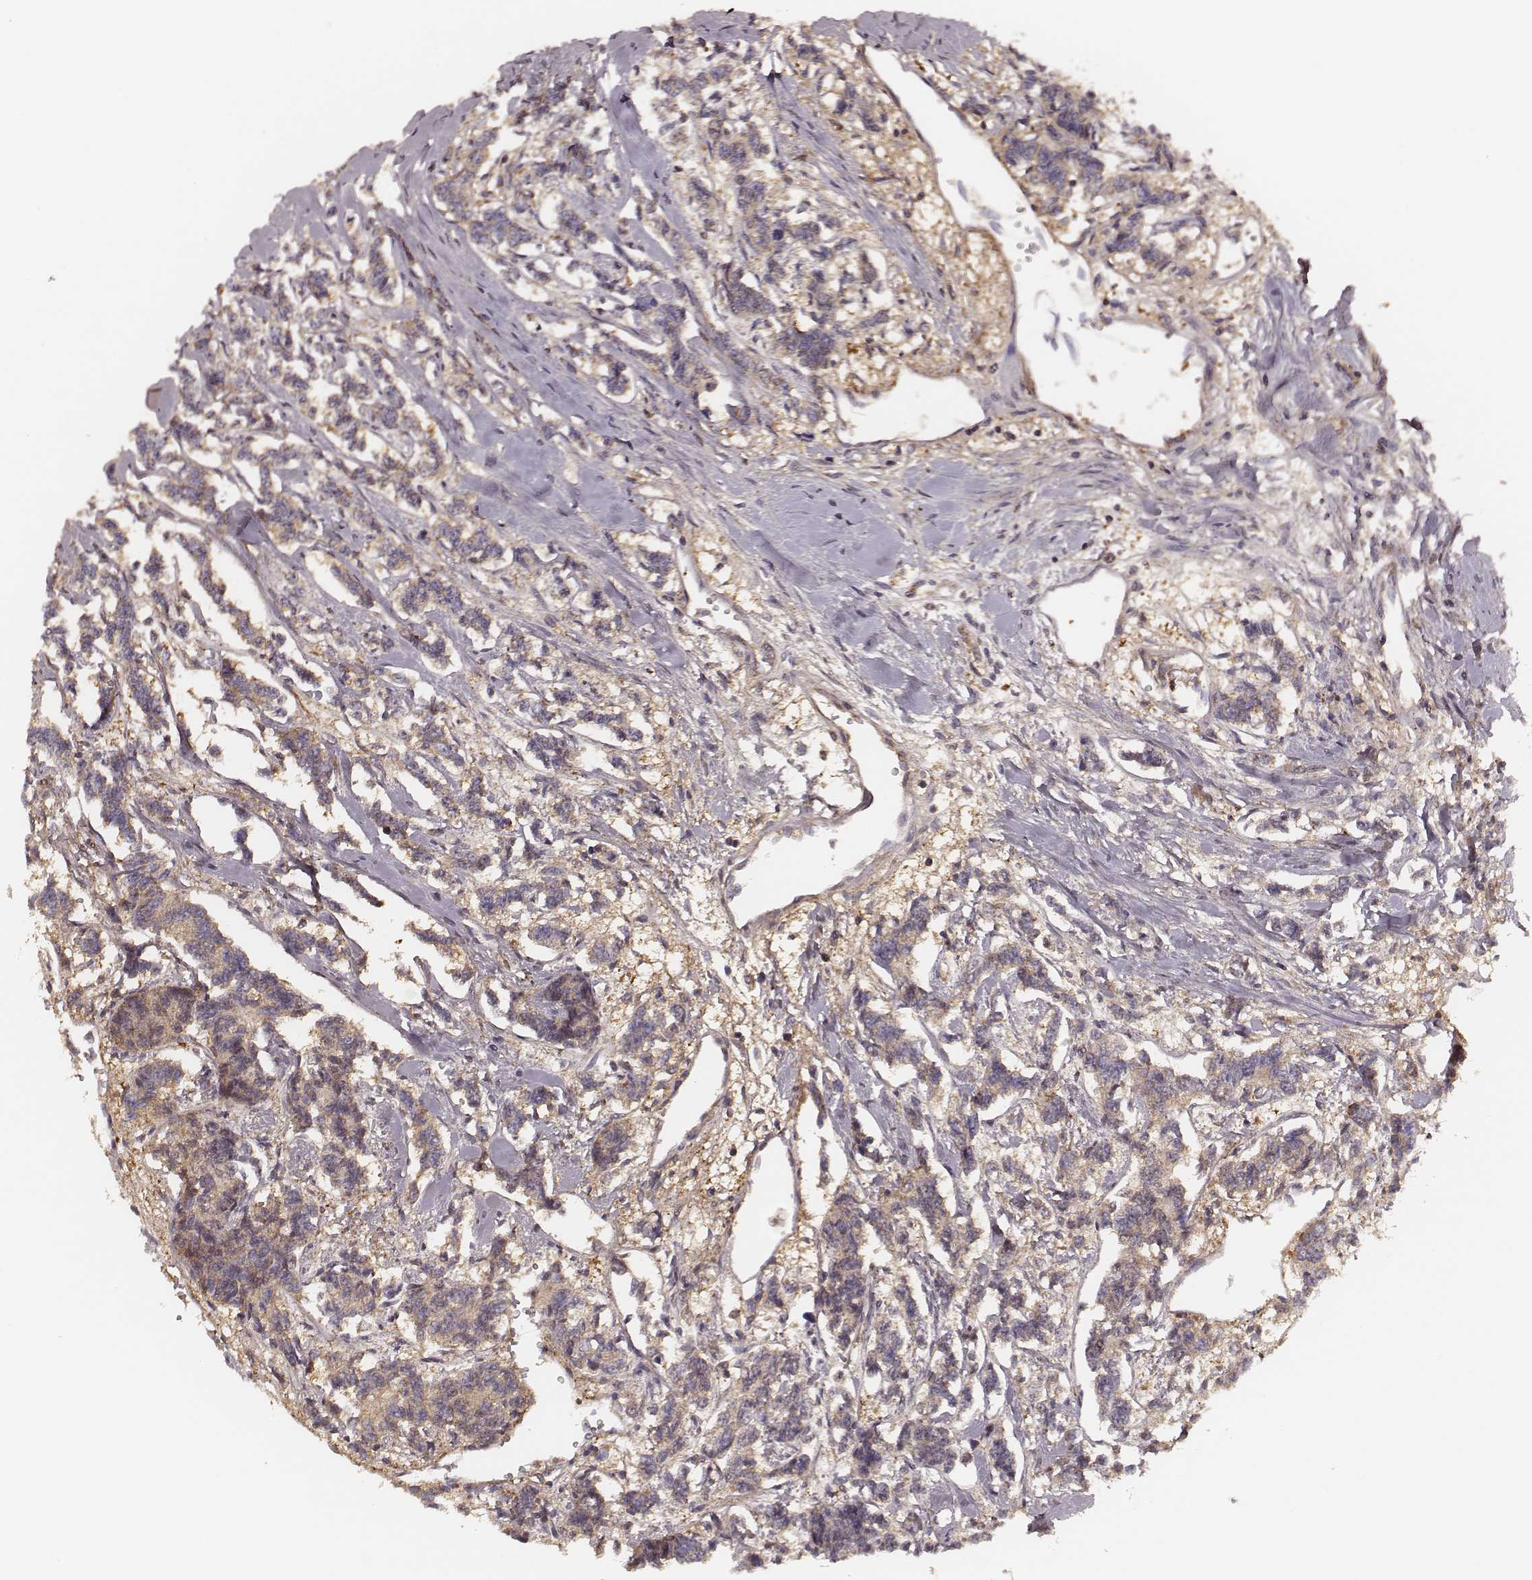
{"staining": {"intensity": "moderate", "quantity": ">75%", "location": "cytoplasmic/membranous"}, "tissue": "carcinoid", "cell_type": "Tumor cells", "image_type": "cancer", "snomed": [{"axis": "morphology", "description": "Carcinoid, malignant, NOS"}, {"axis": "topography", "description": "Kidney"}], "caption": "DAB (3,3'-diaminobenzidine) immunohistochemical staining of human malignant carcinoid demonstrates moderate cytoplasmic/membranous protein expression in about >75% of tumor cells.", "gene": "CARS1", "patient": {"sex": "female", "age": 41}}